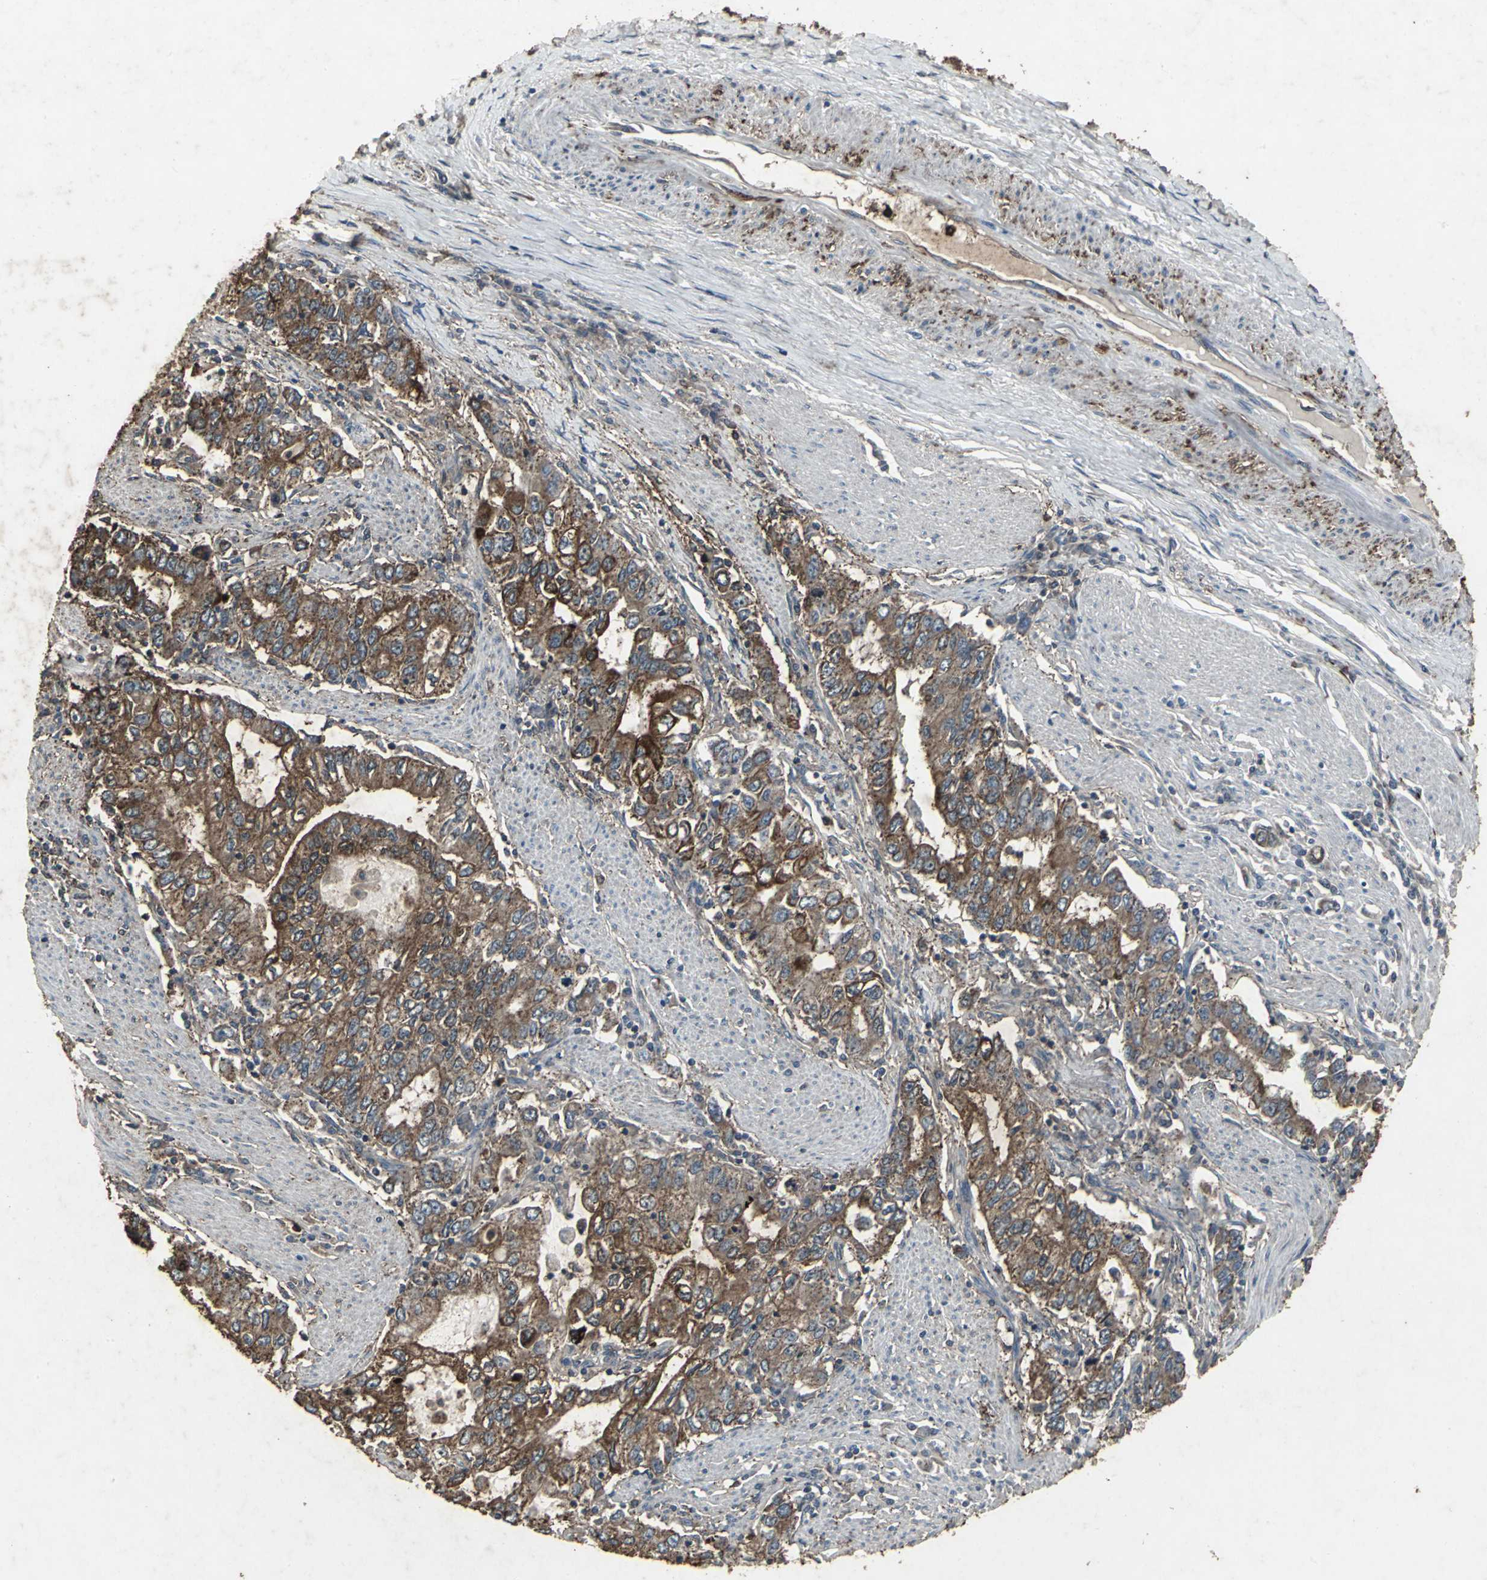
{"staining": {"intensity": "strong", "quantity": ">75%", "location": "cytoplasmic/membranous"}, "tissue": "stomach cancer", "cell_type": "Tumor cells", "image_type": "cancer", "snomed": [{"axis": "morphology", "description": "Adenocarcinoma, NOS"}, {"axis": "topography", "description": "Stomach, lower"}], "caption": "Tumor cells show high levels of strong cytoplasmic/membranous positivity in about >75% of cells in stomach cancer (adenocarcinoma).", "gene": "CCR9", "patient": {"sex": "female", "age": 72}}